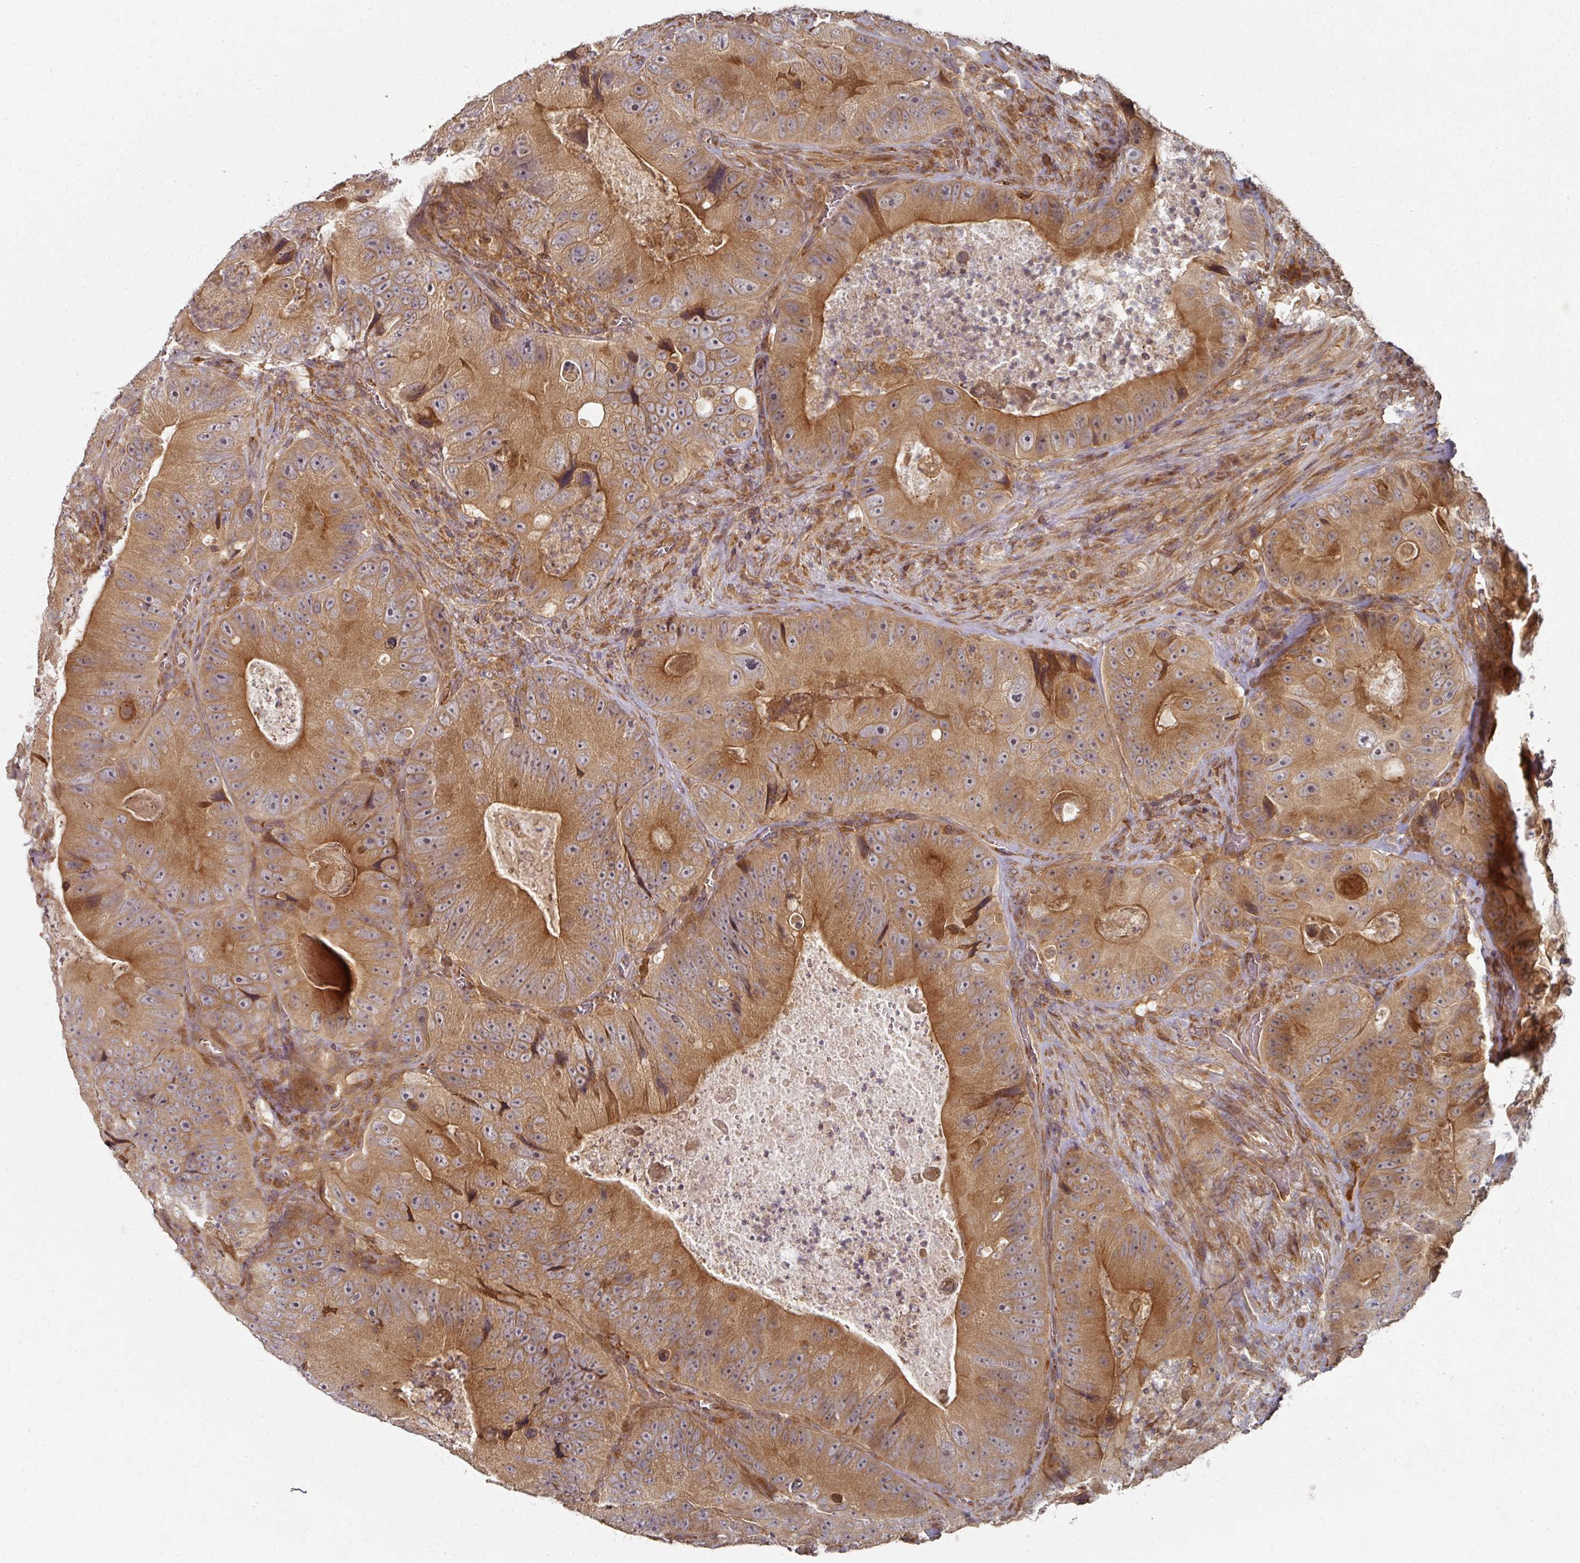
{"staining": {"intensity": "strong", "quantity": ">75%", "location": "cytoplasmic/membranous,nuclear"}, "tissue": "colorectal cancer", "cell_type": "Tumor cells", "image_type": "cancer", "snomed": [{"axis": "morphology", "description": "Adenocarcinoma, NOS"}, {"axis": "topography", "description": "Colon"}], "caption": "A histopathology image of colorectal adenocarcinoma stained for a protein displays strong cytoplasmic/membranous and nuclear brown staining in tumor cells. (DAB (3,3'-diaminobenzidine) IHC with brightfield microscopy, high magnification).", "gene": "CEP95", "patient": {"sex": "female", "age": 86}}